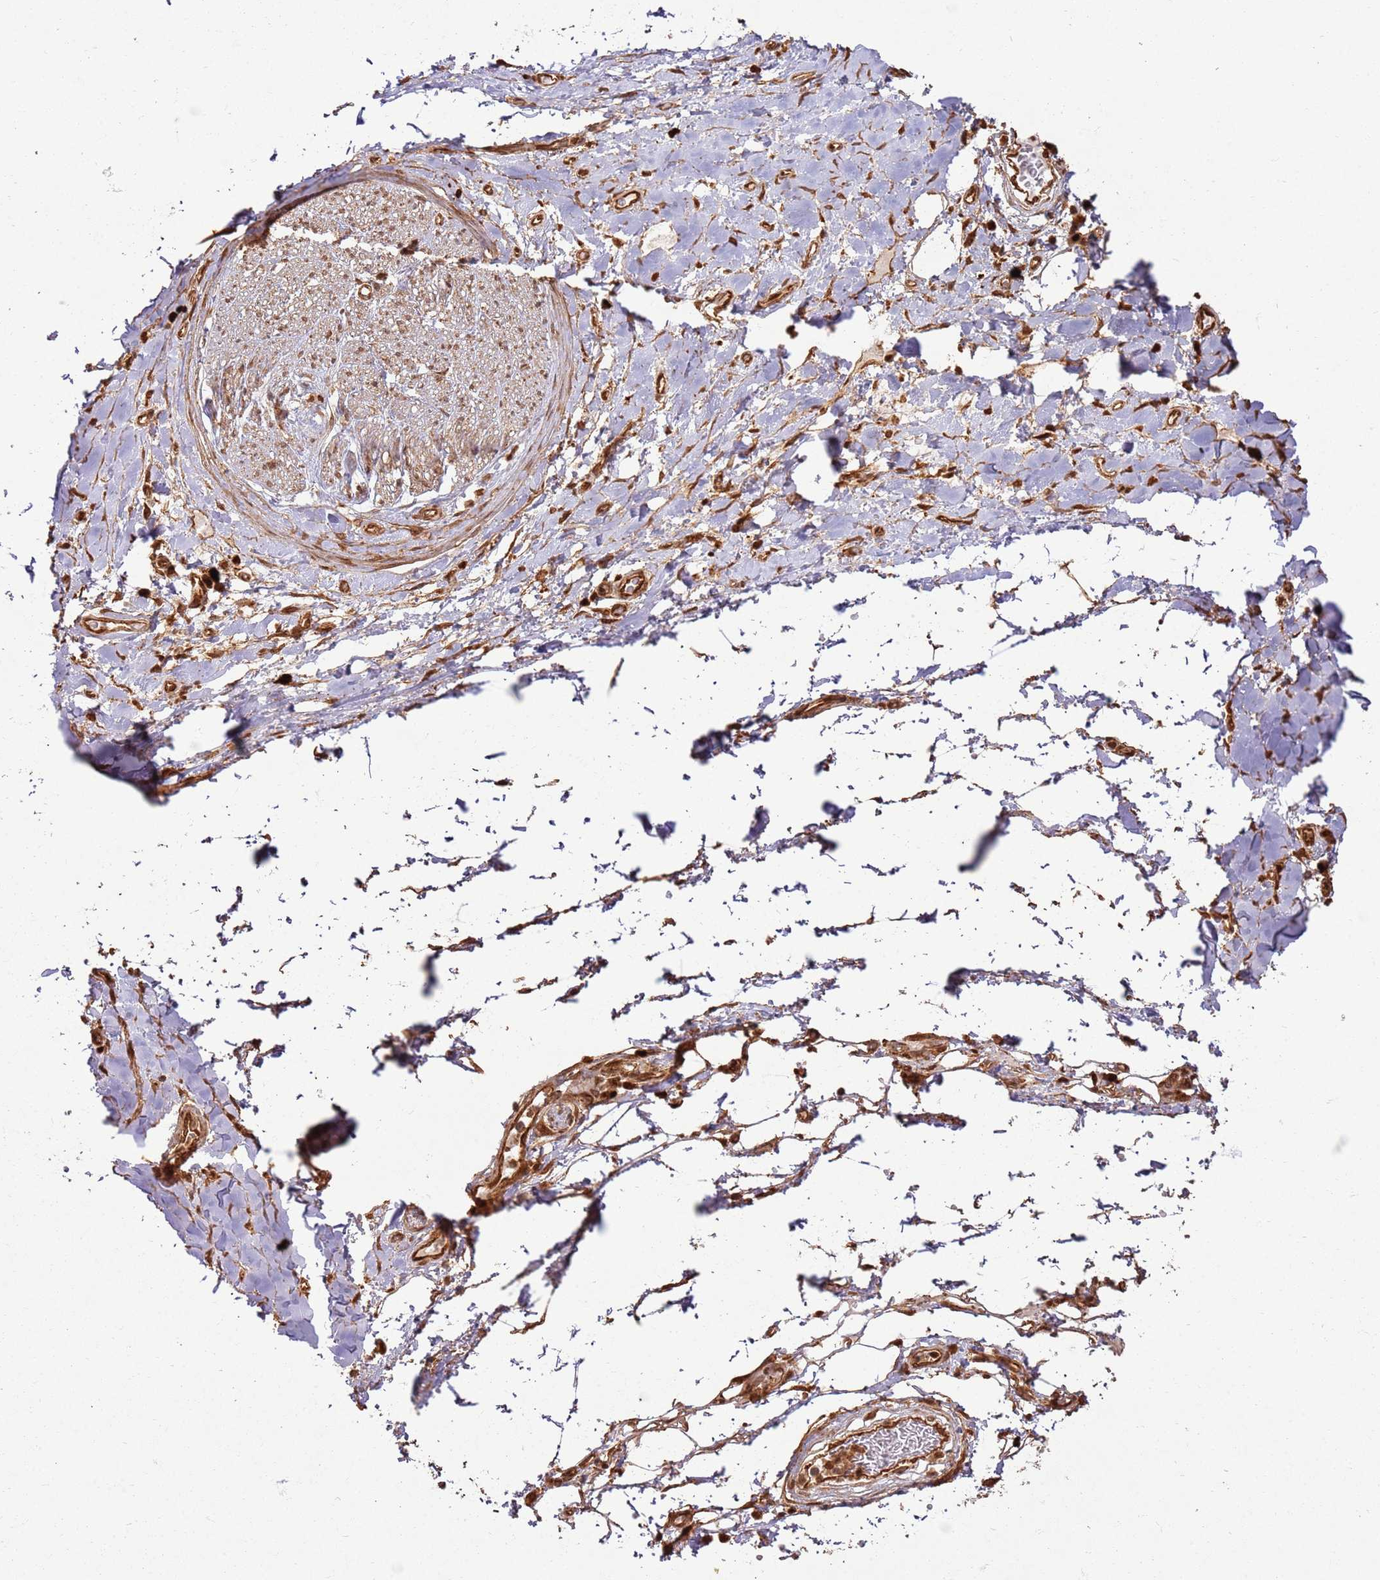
{"staining": {"intensity": "strong", "quantity": ">75%", "location": "cytoplasmic/membranous"}, "tissue": "adipose tissue", "cell_type": "Adipocytes", "image_type": "normal", "snomed": [{"axis": "morphology", "description": "Normal tissue, NOS"}, {"axis": "morphology", "description": "Adenocarcinoma, NOS"}, {"axis": "topography", "description": "Stomach, upper"}, {"axis": "topography", "description": "Peripheral nerve tissue"}], "caption": "Immunohistochemistry photomicrograph of normal adipose tissue stained for a protein (brown), which reveals high levels of strong cytoplasmic/membranous staining in approximately >75% of adipocytes.", "gene": "TBC1D13", "patient": {"sex": "male", "age": 62}}